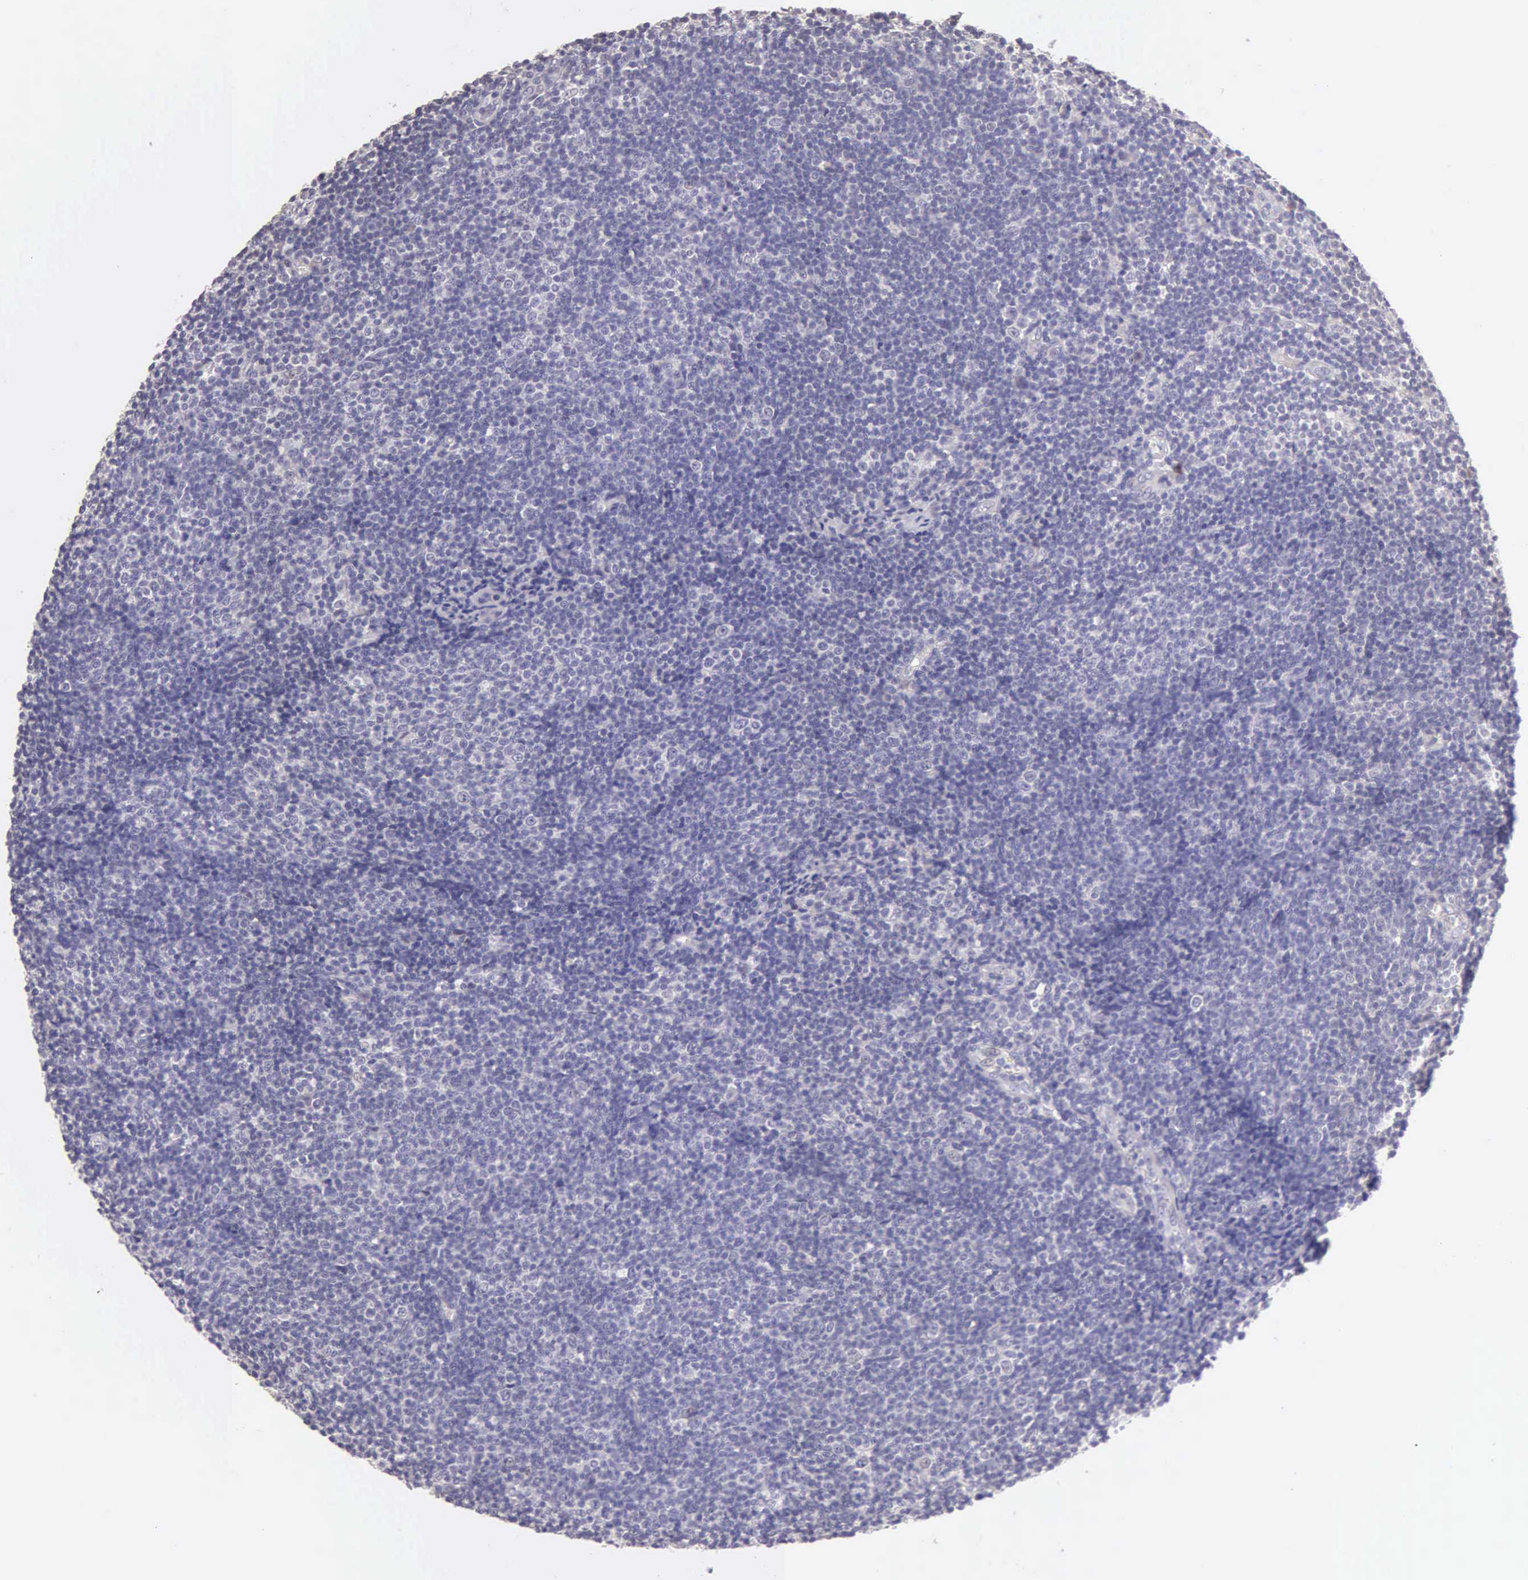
{"staining": {"intensity": "negative", "quantity": "none", "location": "none"}, "tissue": "lymphoma", "cell_type": "Tumor cells", "image_type": "cancer", "snomed": [{"axis": "morphology", "description": "Malignant lymphoma, non-Hodgkin's type, Low grade"}, {"axis": "topography", "description": "Lymph node"}], "caption": "This is an immunohistochemistry (IHC) image of lymphoma. There is no expression in tumor cells.", "gene": "ESR1", "patient": {"sex": "male", "age": 49}}